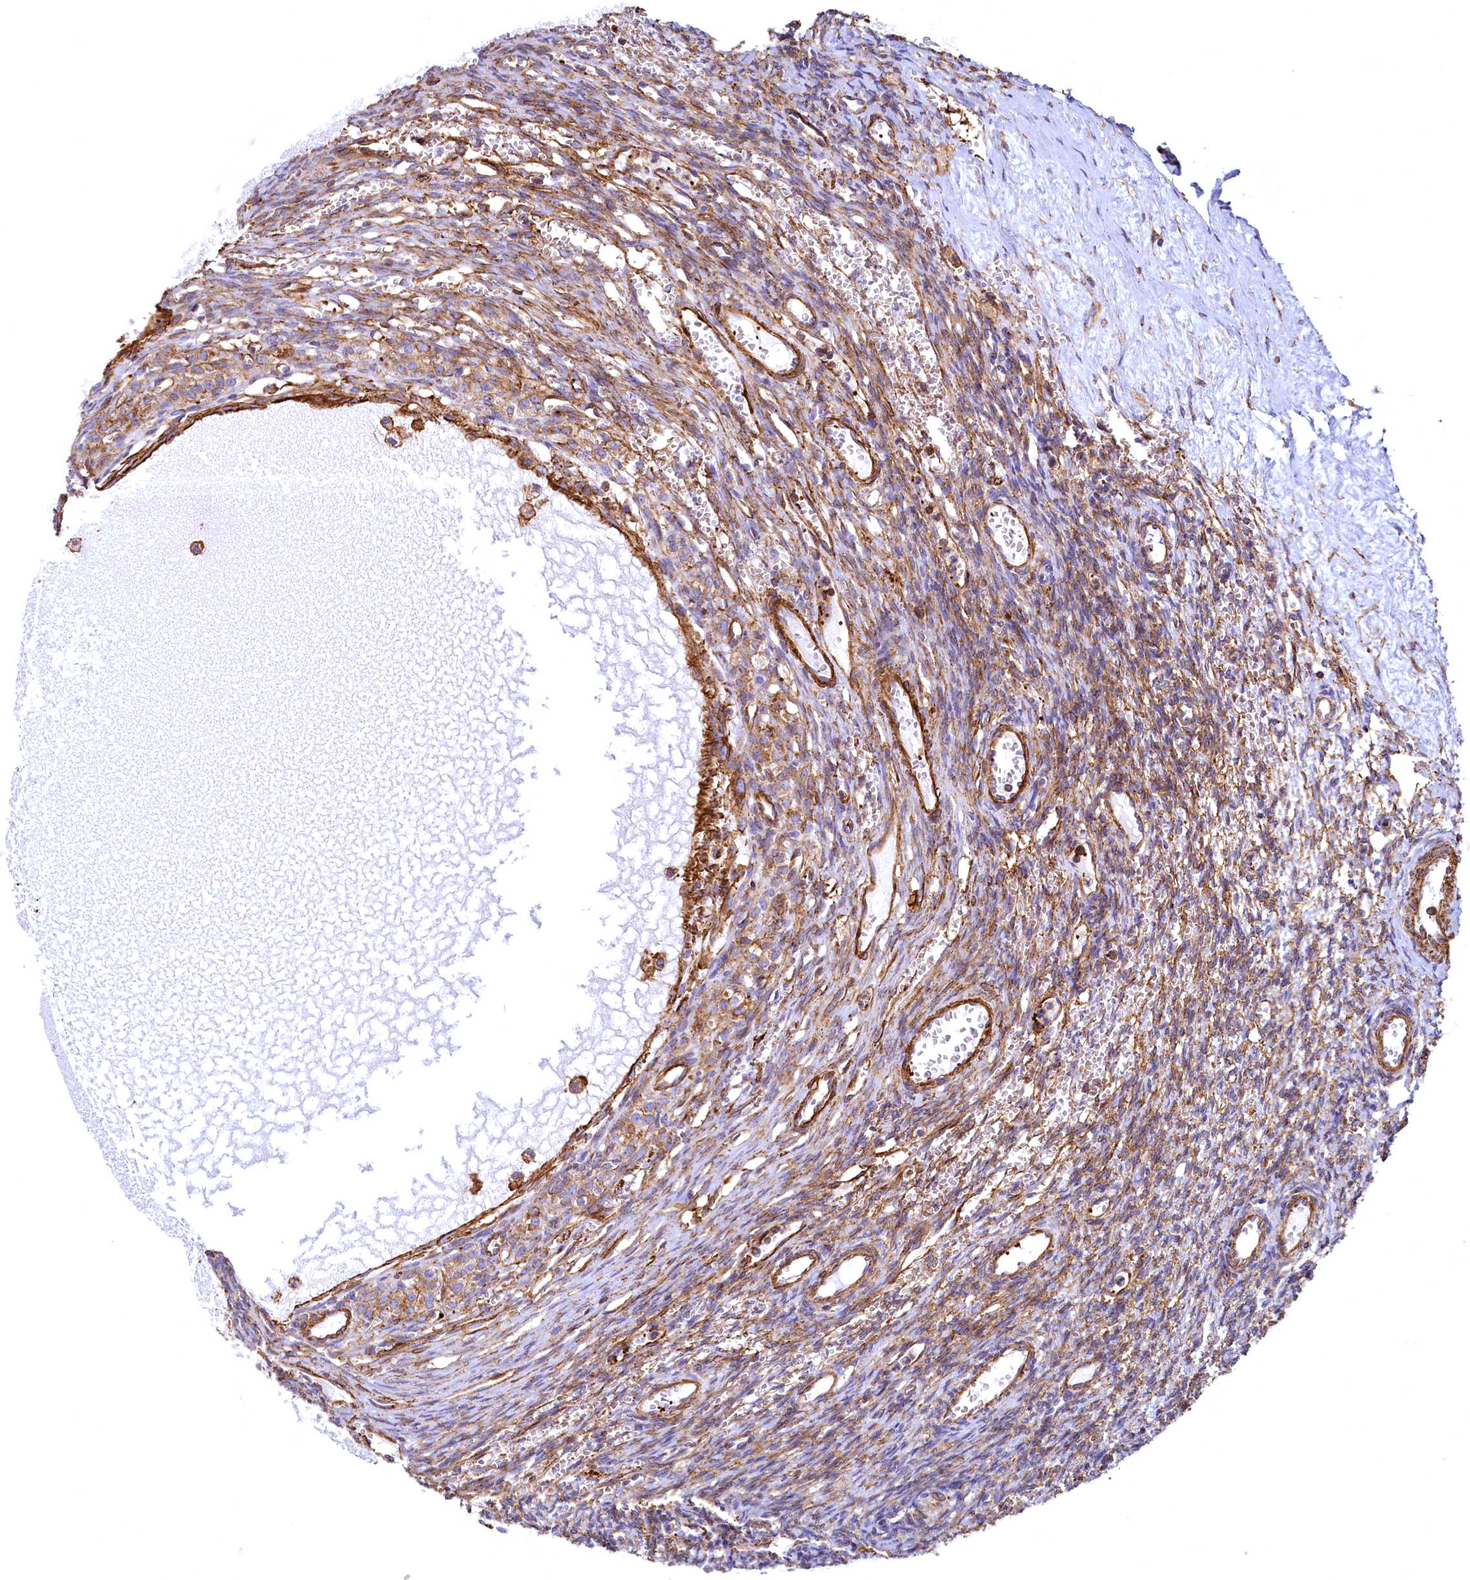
{"staining": {"intensity": "moderate", "quantity": "<25%", "location": "cytoplasmic/membranous"}, "tissue": "ovary", "cell_type": "Ovarian stroma cells", "image_type": "normal", "snomed": [{"axis": "morphology", "description": "Normal tissue, NOS"}, {"axis": "topography", "description": "Ovary"}], "caption": "Immunohistochemical staining of unremarkable ovary displays <25% levels of moderate cytoplasmic/membranous protein expression in approximately <25% of ovarian stroma cells.", "gene": "THBS1", "patient": {"sex": "female", "age": 39}}